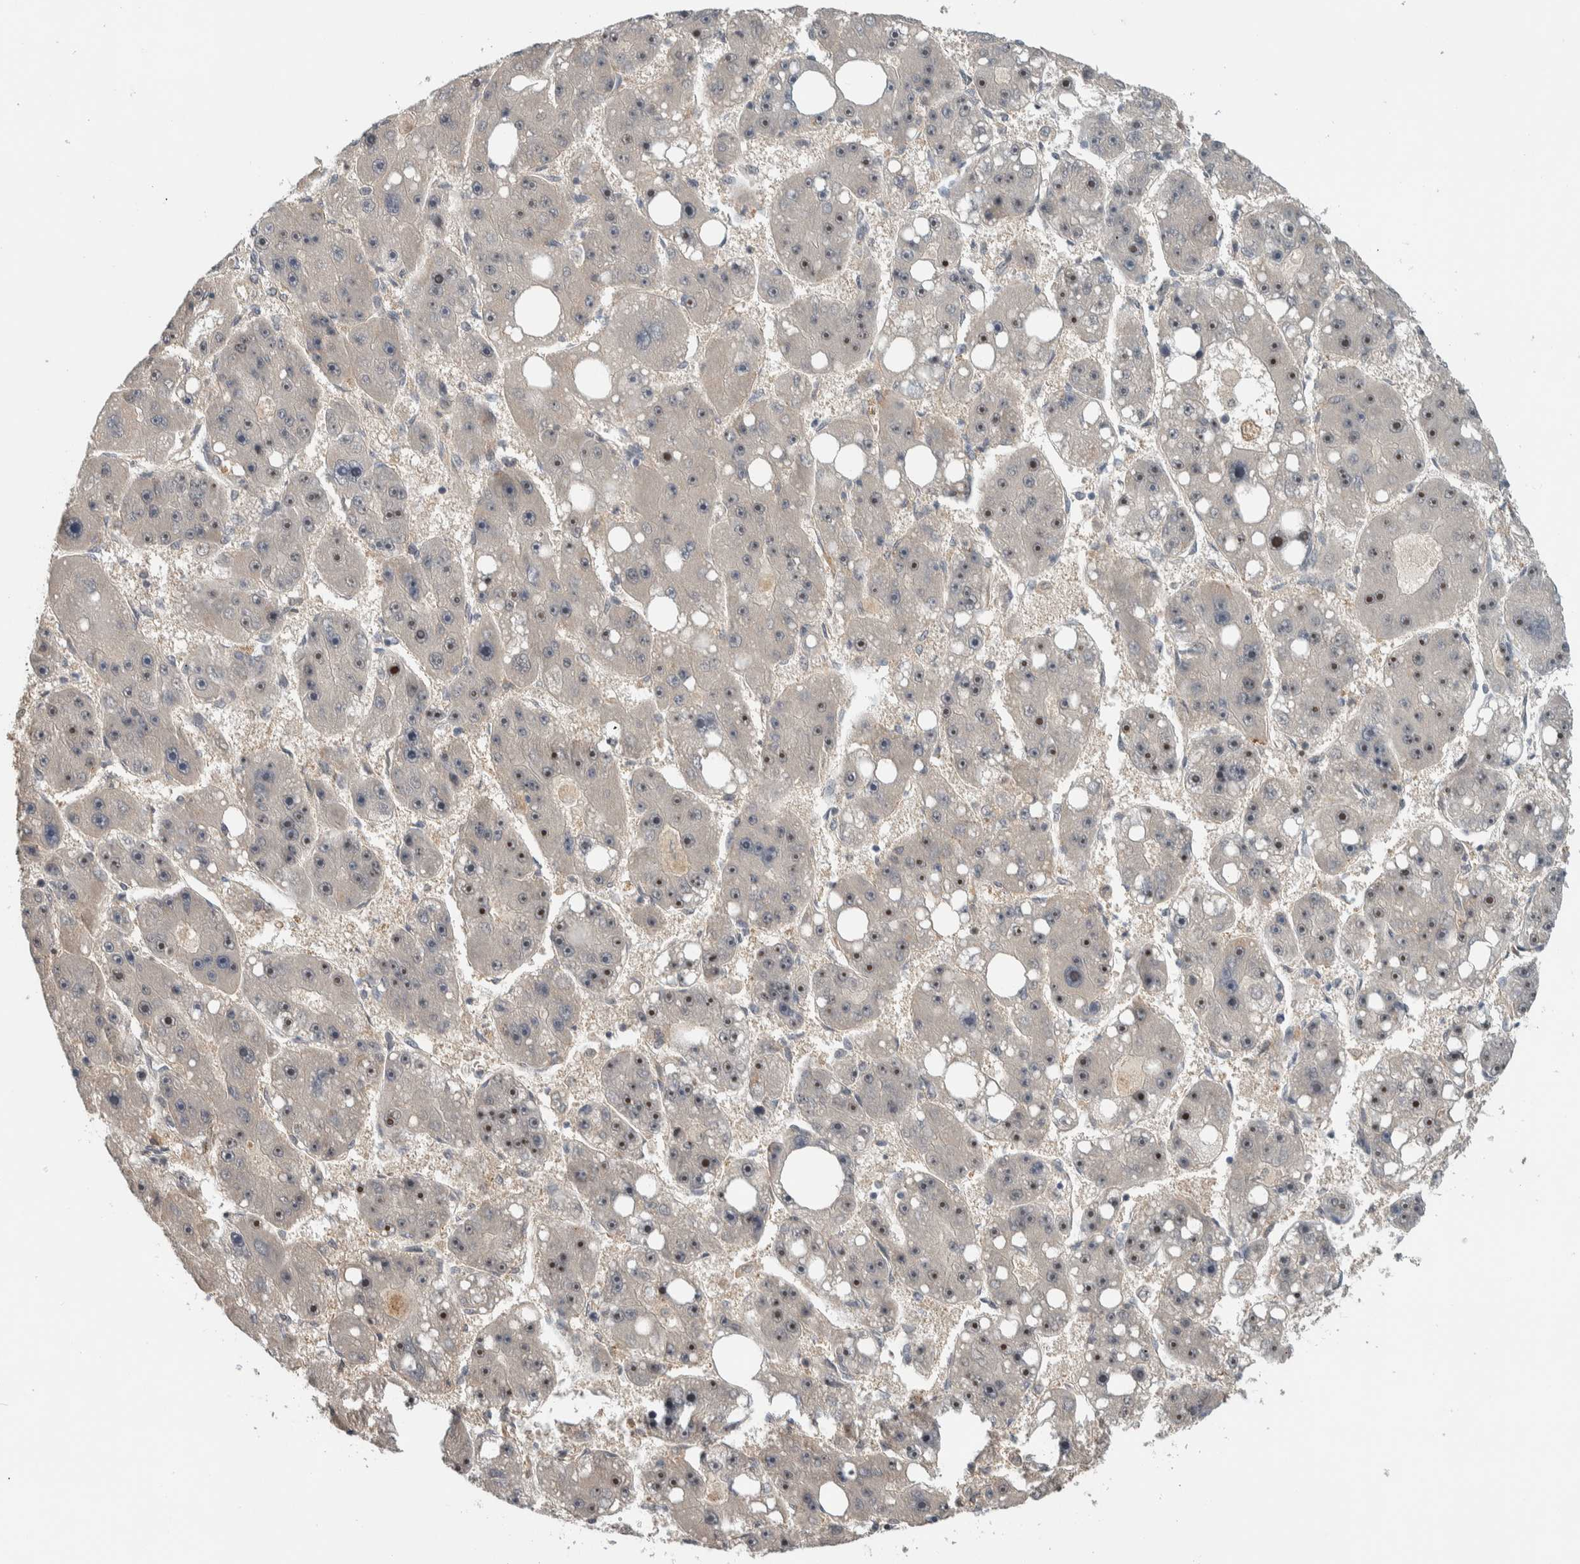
{"staining": {"intensity": "moderate", "quantity": ">75%", "location": "nuclear"}, "tissue": "liver cancer", "cell_type": "Tumor cells", "image_type": "cancer", "snomed": [{"axis": "morphology", "description": "Carcinoma, Hepatocellular, NOS"}, {"axis": "topography", "description": "Liver"}], "caption": "Protein analysis of liver cancer (hepatocellular carcinoma) tissue displays moderate nuclear positivity in about >75% of tumor cells. (DAB (3,3'-diaminobenzidine) = brown stain, brightfield microscopy at high magnification).", "gene": "MPRIP", "patient": {"sex": "female", "age": 61}}